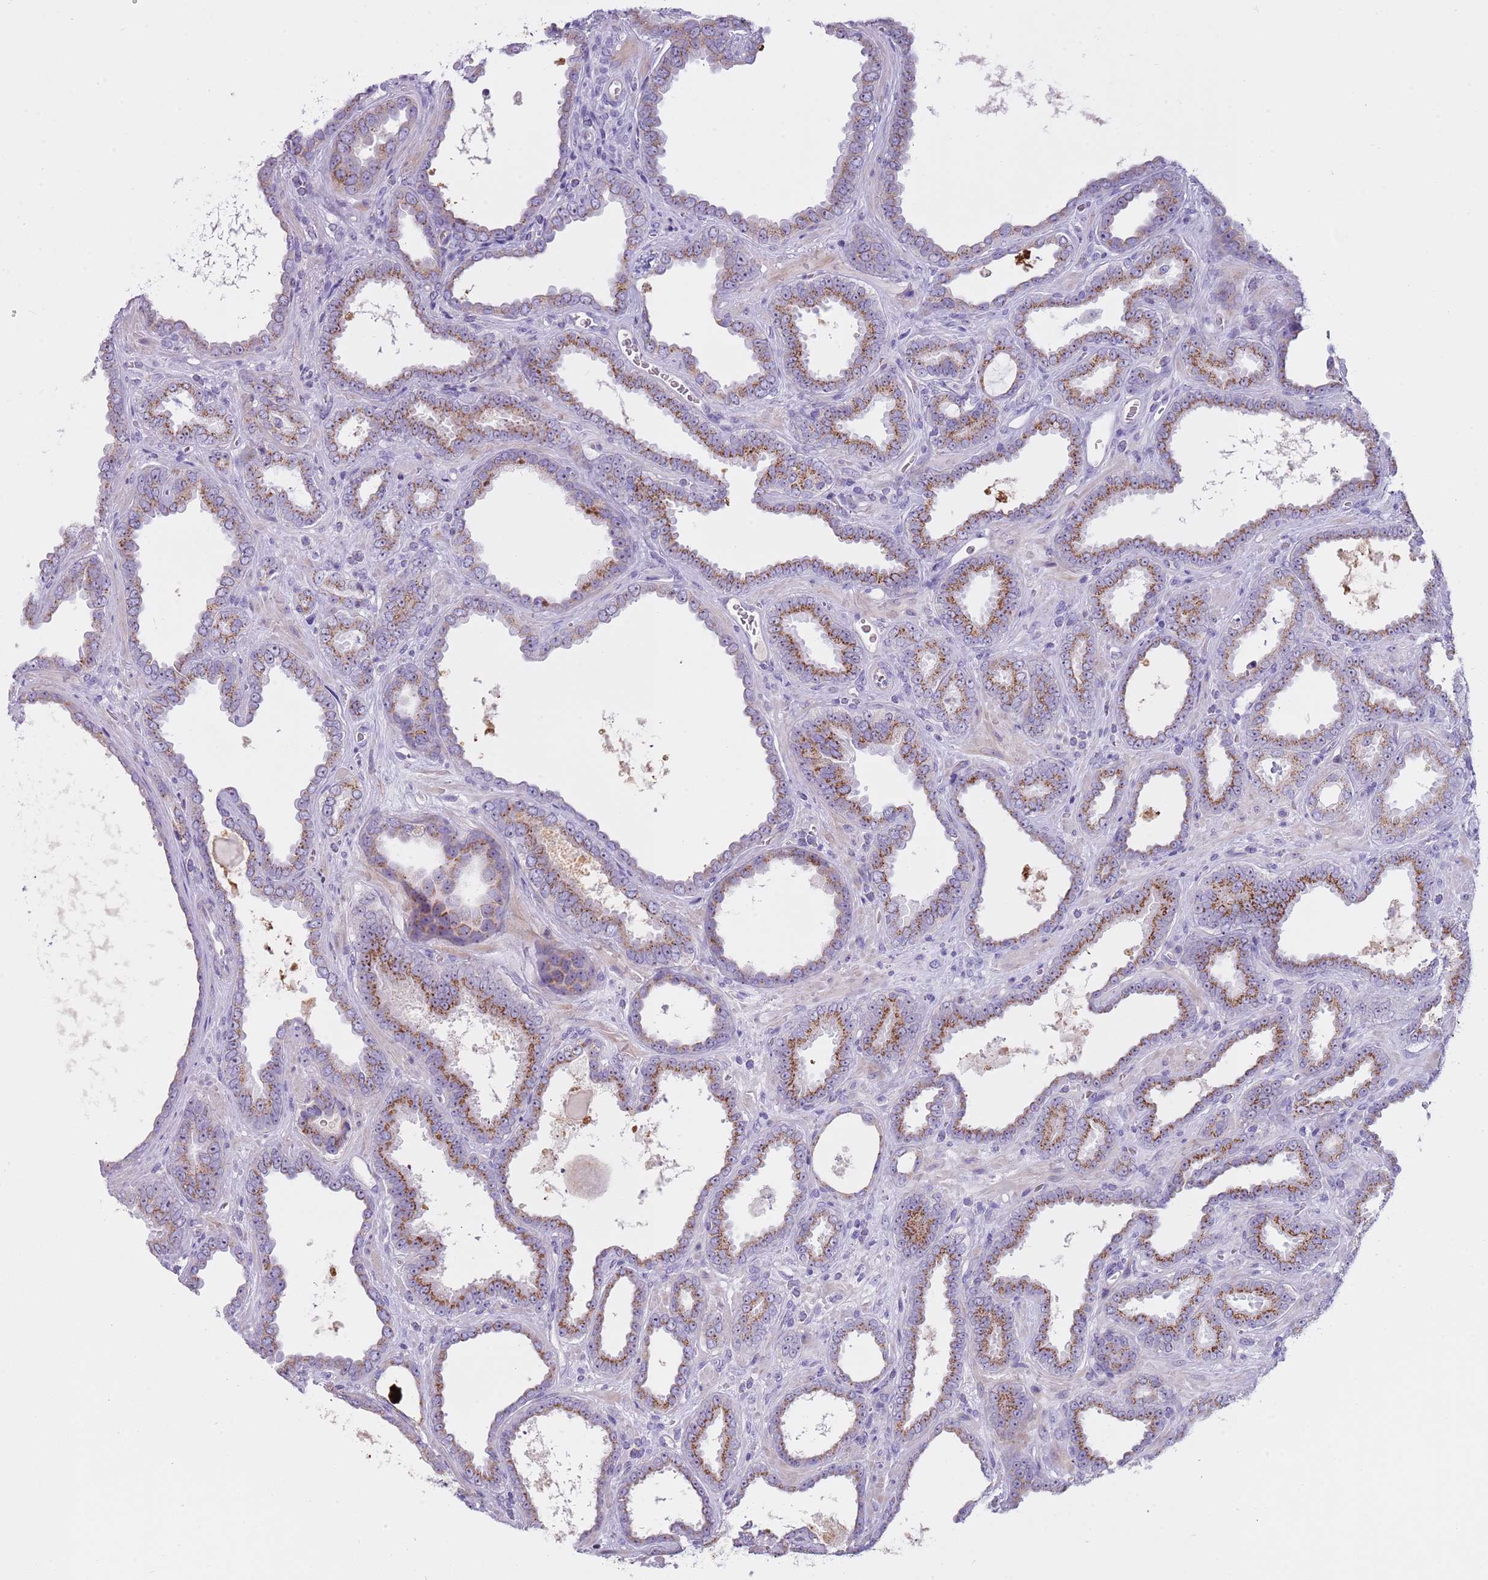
{"staining": {"intensity": "moderate", "quantity": "25%-75%", "location": "cytoplasmic/membranous"}, "tissue": "prostate cancer", "cell_type": "Tumor cells", "image_type": "cancer", "snomed": [{"axis": "morphology", "description": "Adenocarcinoma, High grade"}, {"axis": "topography", "description": "Prostate"}], "caption": "High-power microscopy captured an IHC micrograph of prostate cancer, revealing moderate cytoplasmic/membranous staining in about 25%-75% of tumor cells. (DAB (3,3'-diaminobenzidine) IHC with brightfield microscopy, high magnification).", "gene": "NBPF6", "patient": {"sex": "male", "age": 72}}